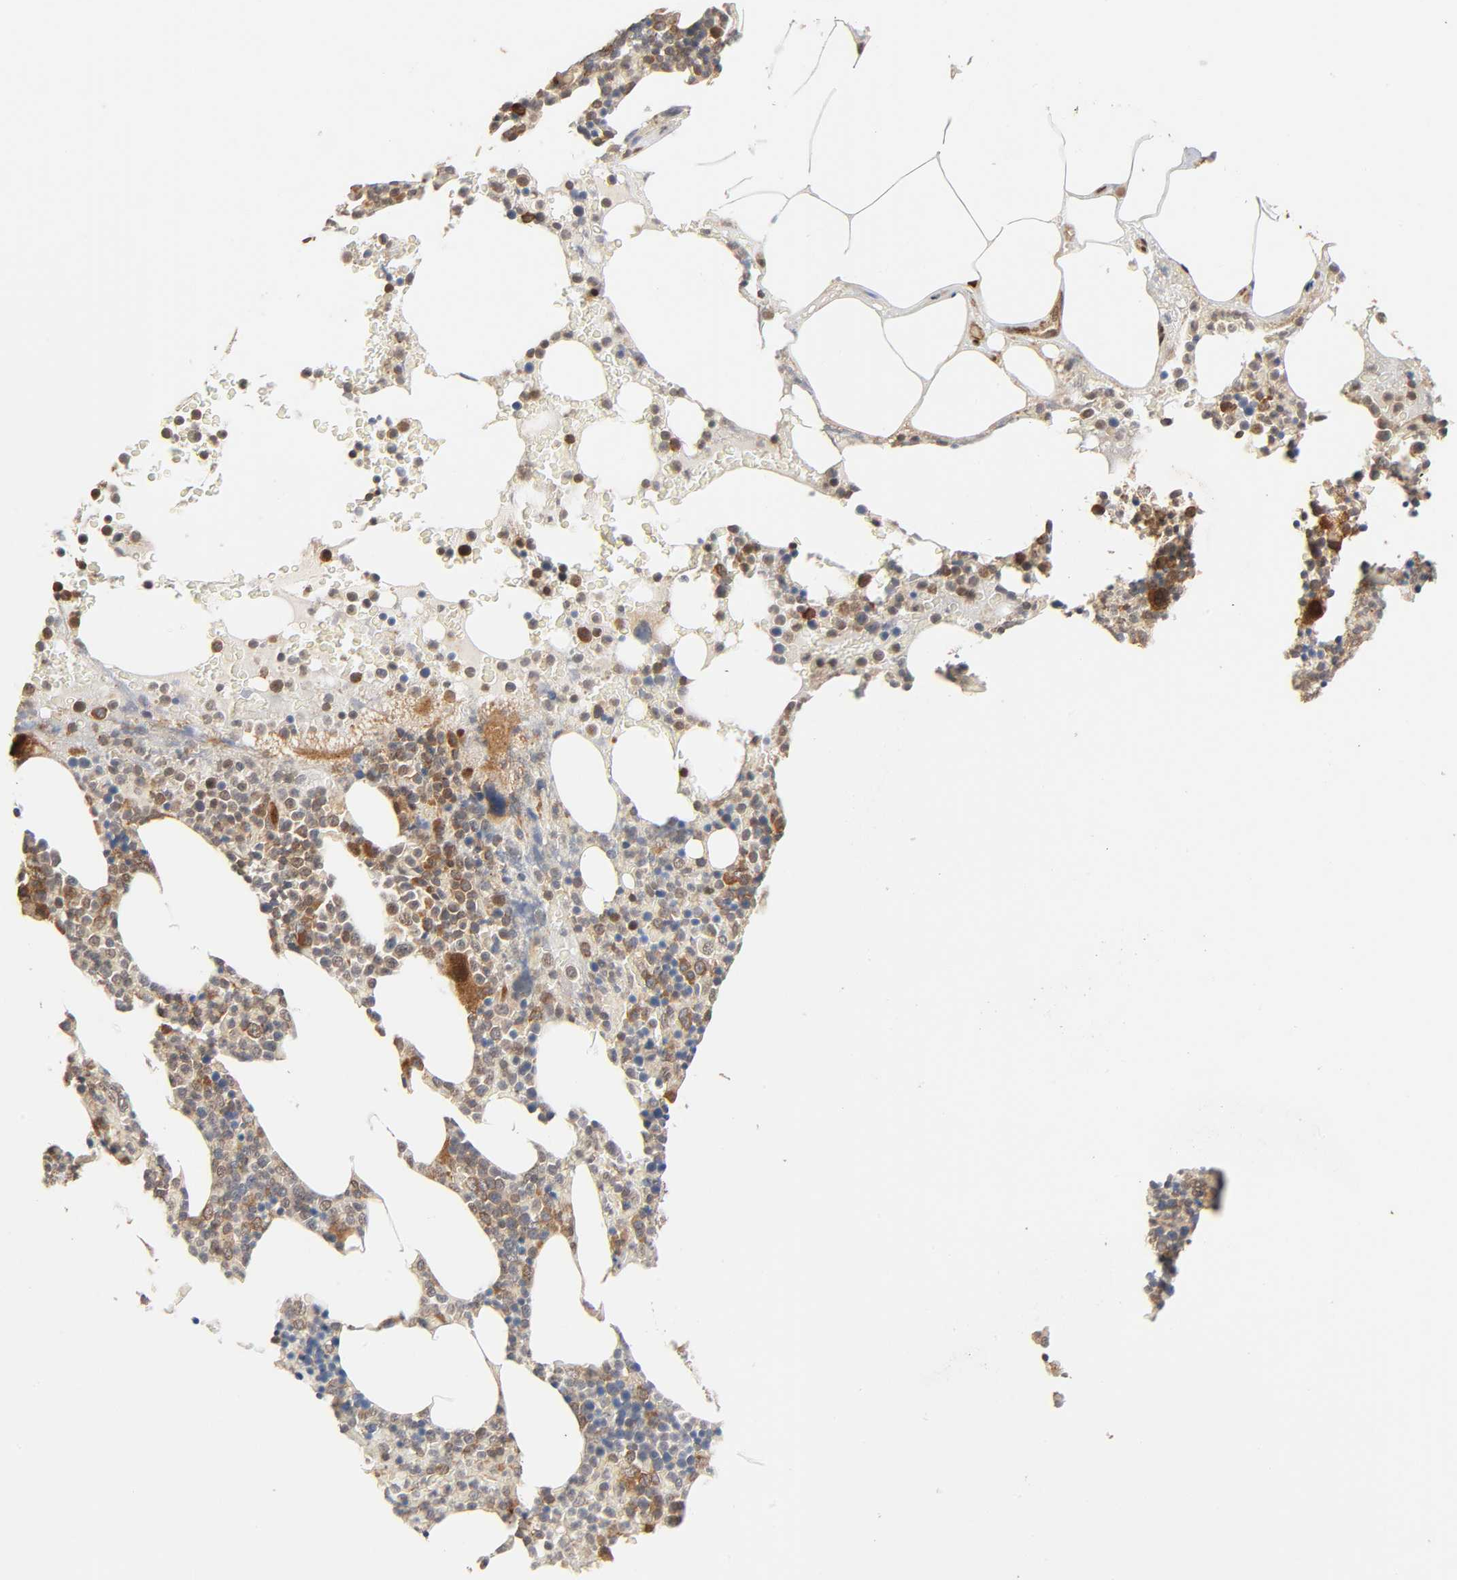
{"staining": {"intensity": "moderate", "quantity": "25%-75%", "location": "cytoplasmic/membranous,nuclear"}, "tissue": "bone marrow", "cell_type": "Hematopoietic cells", "image_type": "normal", "snomed": [{"axis": "morphology", "description": "Normal tissue, NOS"}, {"axis": "topography", "description": "Bone marrow"}], "caption": "Immunohistochemical staining of unremarkable human bone marrow exhibits moderate cytoplasmic/membranous,nuclear protein staining in about 25%-75% of hematopoietic cells. (Brightfield microscopy of DAB IHC at high magnification).", "gene": "NEMF", "patient": {"sex": "female", "age": 66}}